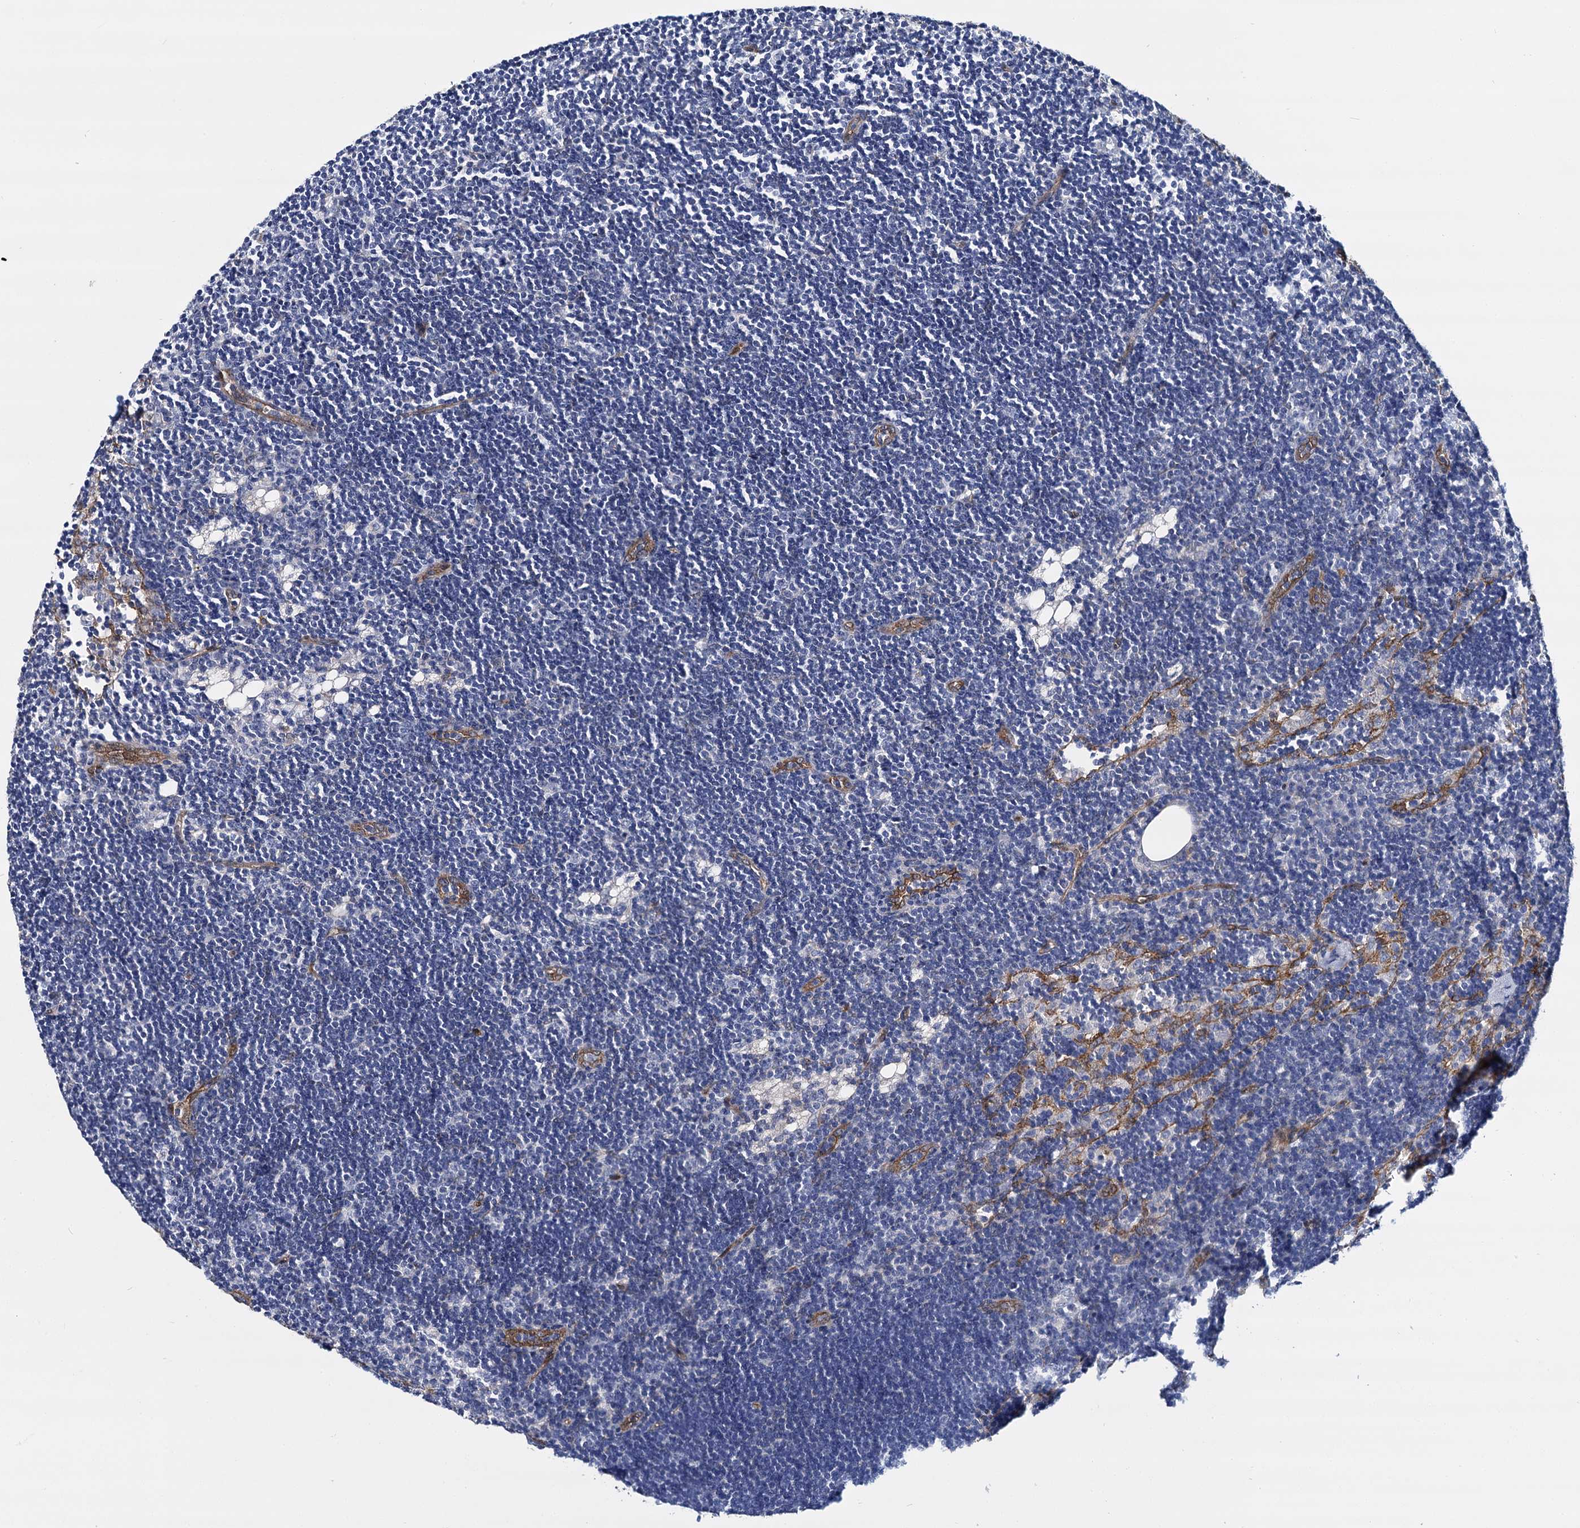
{"staining": {"intensity": "negative", "quantity": "none", "location": "none"}, "tissue": "lymph node", "cell_type": "Germinal center cells", "image_type": "normal", "snomed": [{"axis": "morphology", "description": "Normal tissue, NOS"}, {"axis": "topography", "description": "Lymph node"}], "caption": "High magnification brightfield microscopy of benign lymph node stained with DAB (3,3'-diaminobenzidine) (brown) and counterstained with hematoxylin (blue): germinal center cells show no significant positivity.", "gene": "STXBP1", "patient": {"sex": "male", "age": 24}}